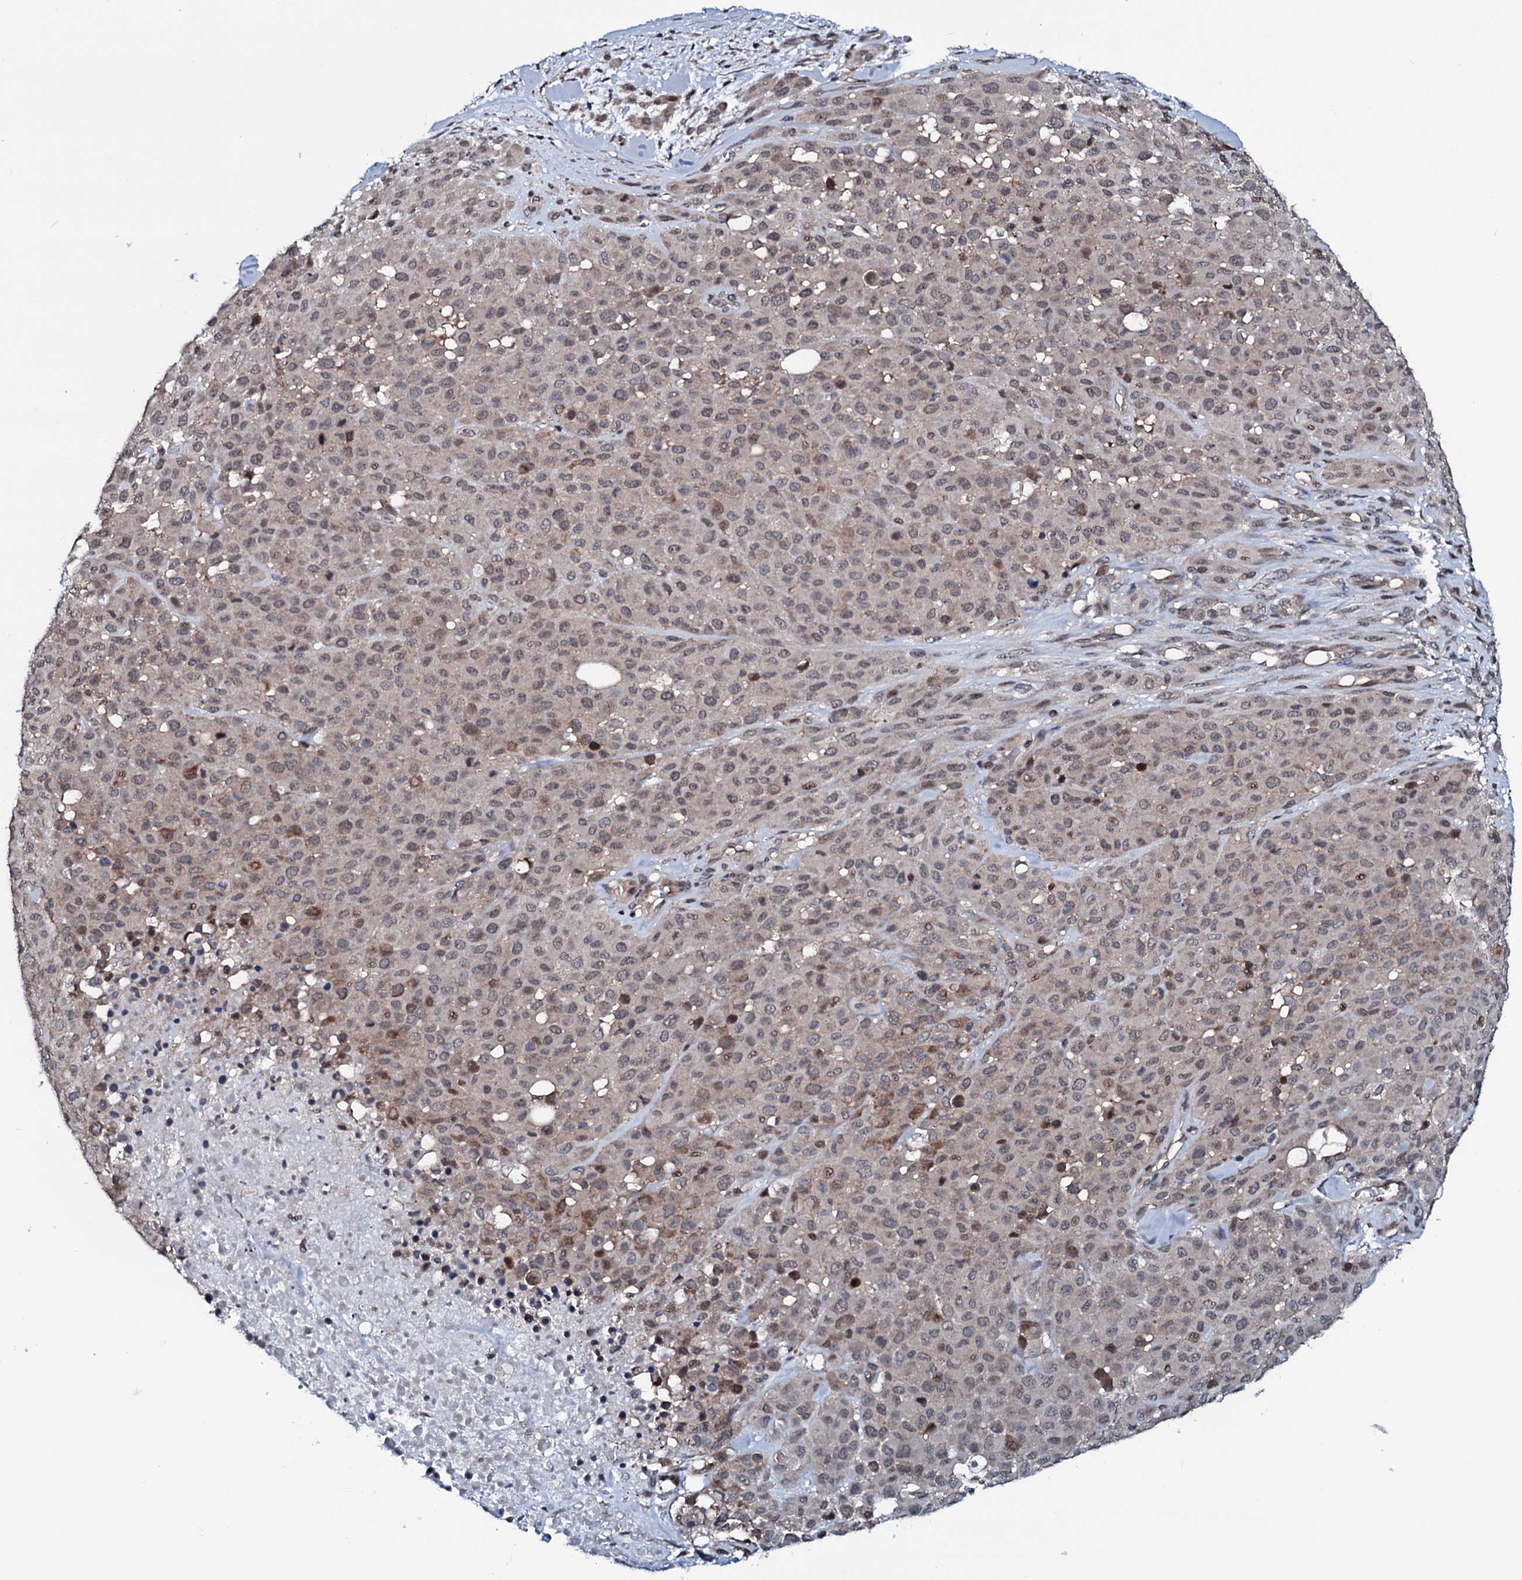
{"staining": {"intensity": "moderate", "quantity": "25%-75%", "location": "nuclear"}, "tissue": "melanoma", "cell_type": "Tumor cells", "image_type": "cancer", "snomed": [{"axis": "morphology", "description": "Malignant melanoma, Metastatic site"}, {"axis": "topography", "description": "Skin"}], "caption": "Melanoma stained with immunohistochemistry (IHC) demonstrates moderate nuclear positivity in about 25%-75% of tumor cells. (DAB (3,3'-diaminobenzidine) IHC, brown staining for protein, blue staining for nuclei).", "gene": "OGFOD2", "patient": {"sex": "female", "age": 81}}